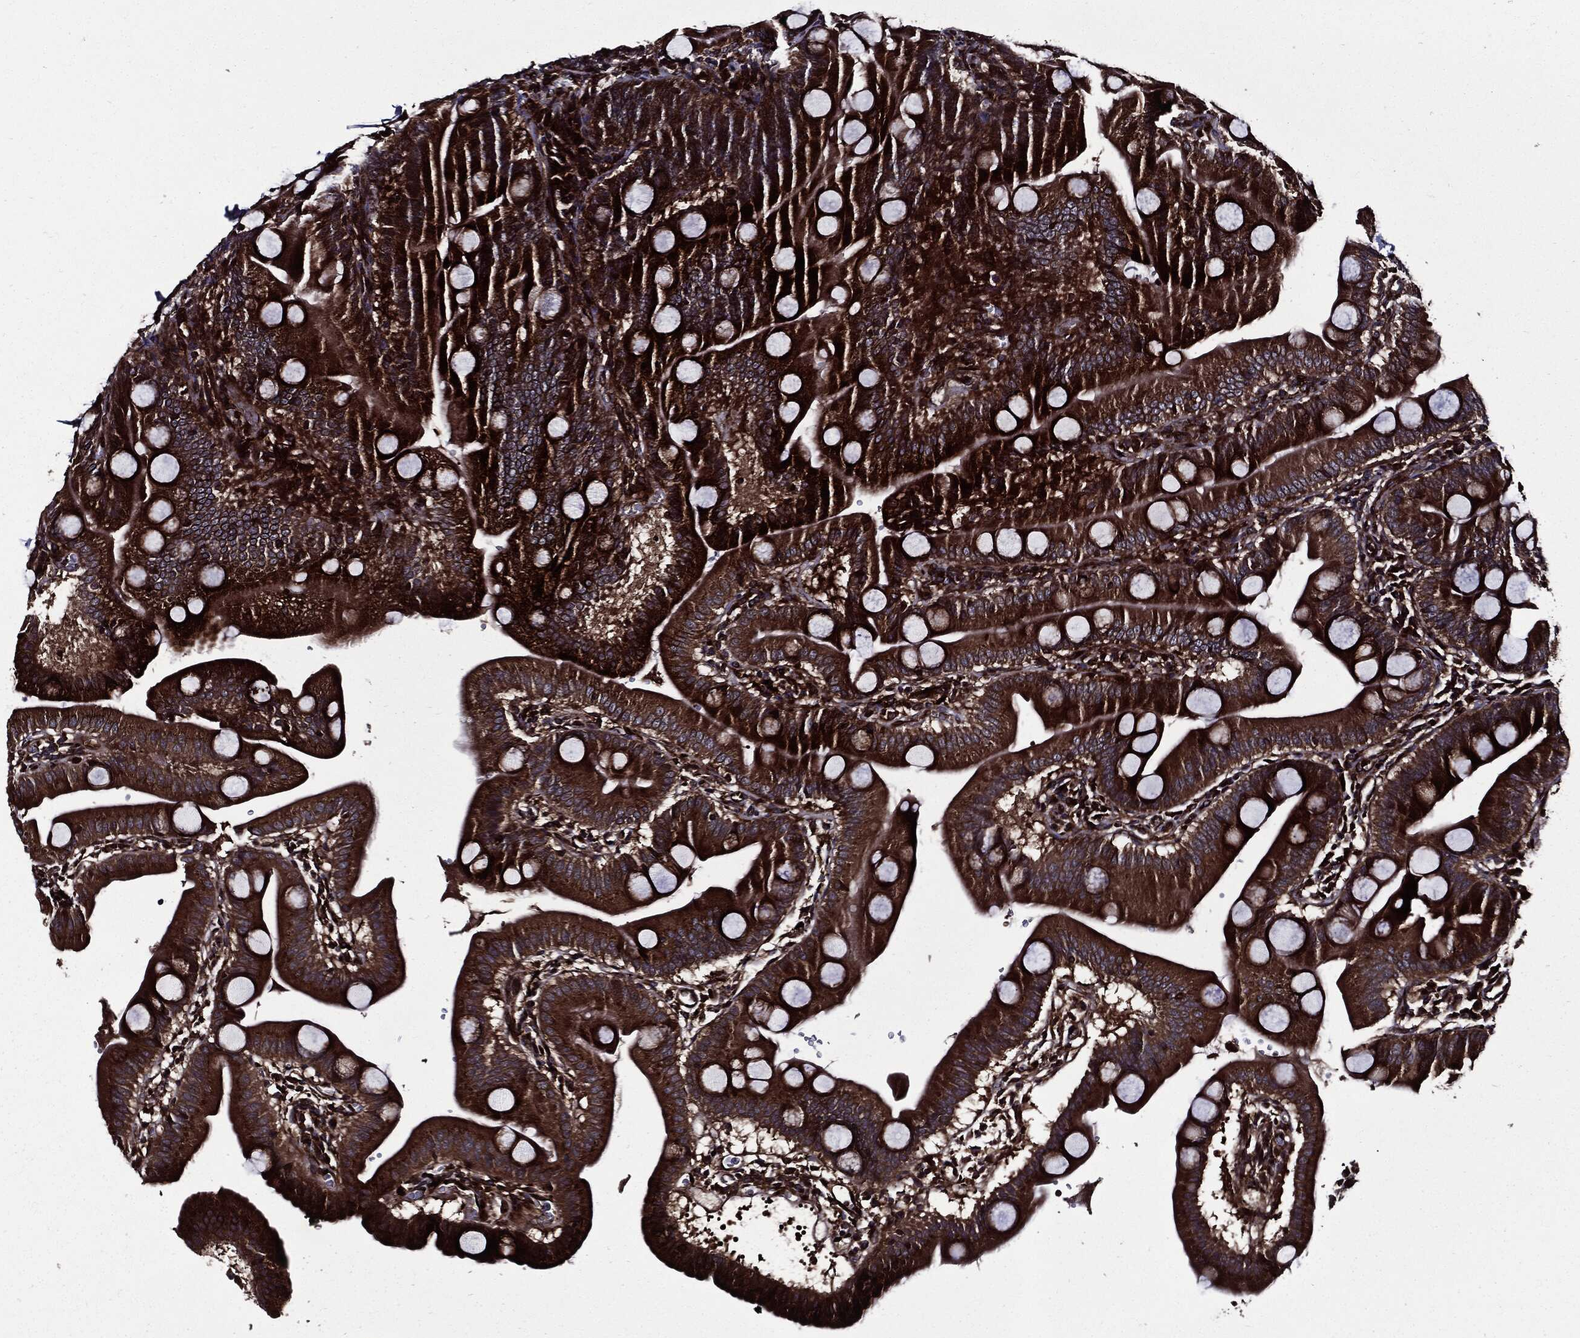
{"staining": {"intensity": "strong", "quantity": ">75%", "location": "cytoplasmic/membranous"}, "tissue": "duodenum", "cell_type": "Glandular cells", "image_type": "normal", "snomed": [{"axis": "morphology", "description": "Normal tissue, NOS"}, {"axis": "topography", "description": "Duodenum"}], "caption": "Immunohistochemistry (IHC) (DAB (3,3'-diaminobenzidine)) staining of benign human duodenum reveals strong cytoplasmic/membranous protein staining in approximately >75% of glandular cells.", "gene": "HTT", "patient": {"sex": "male", "age": 59}}